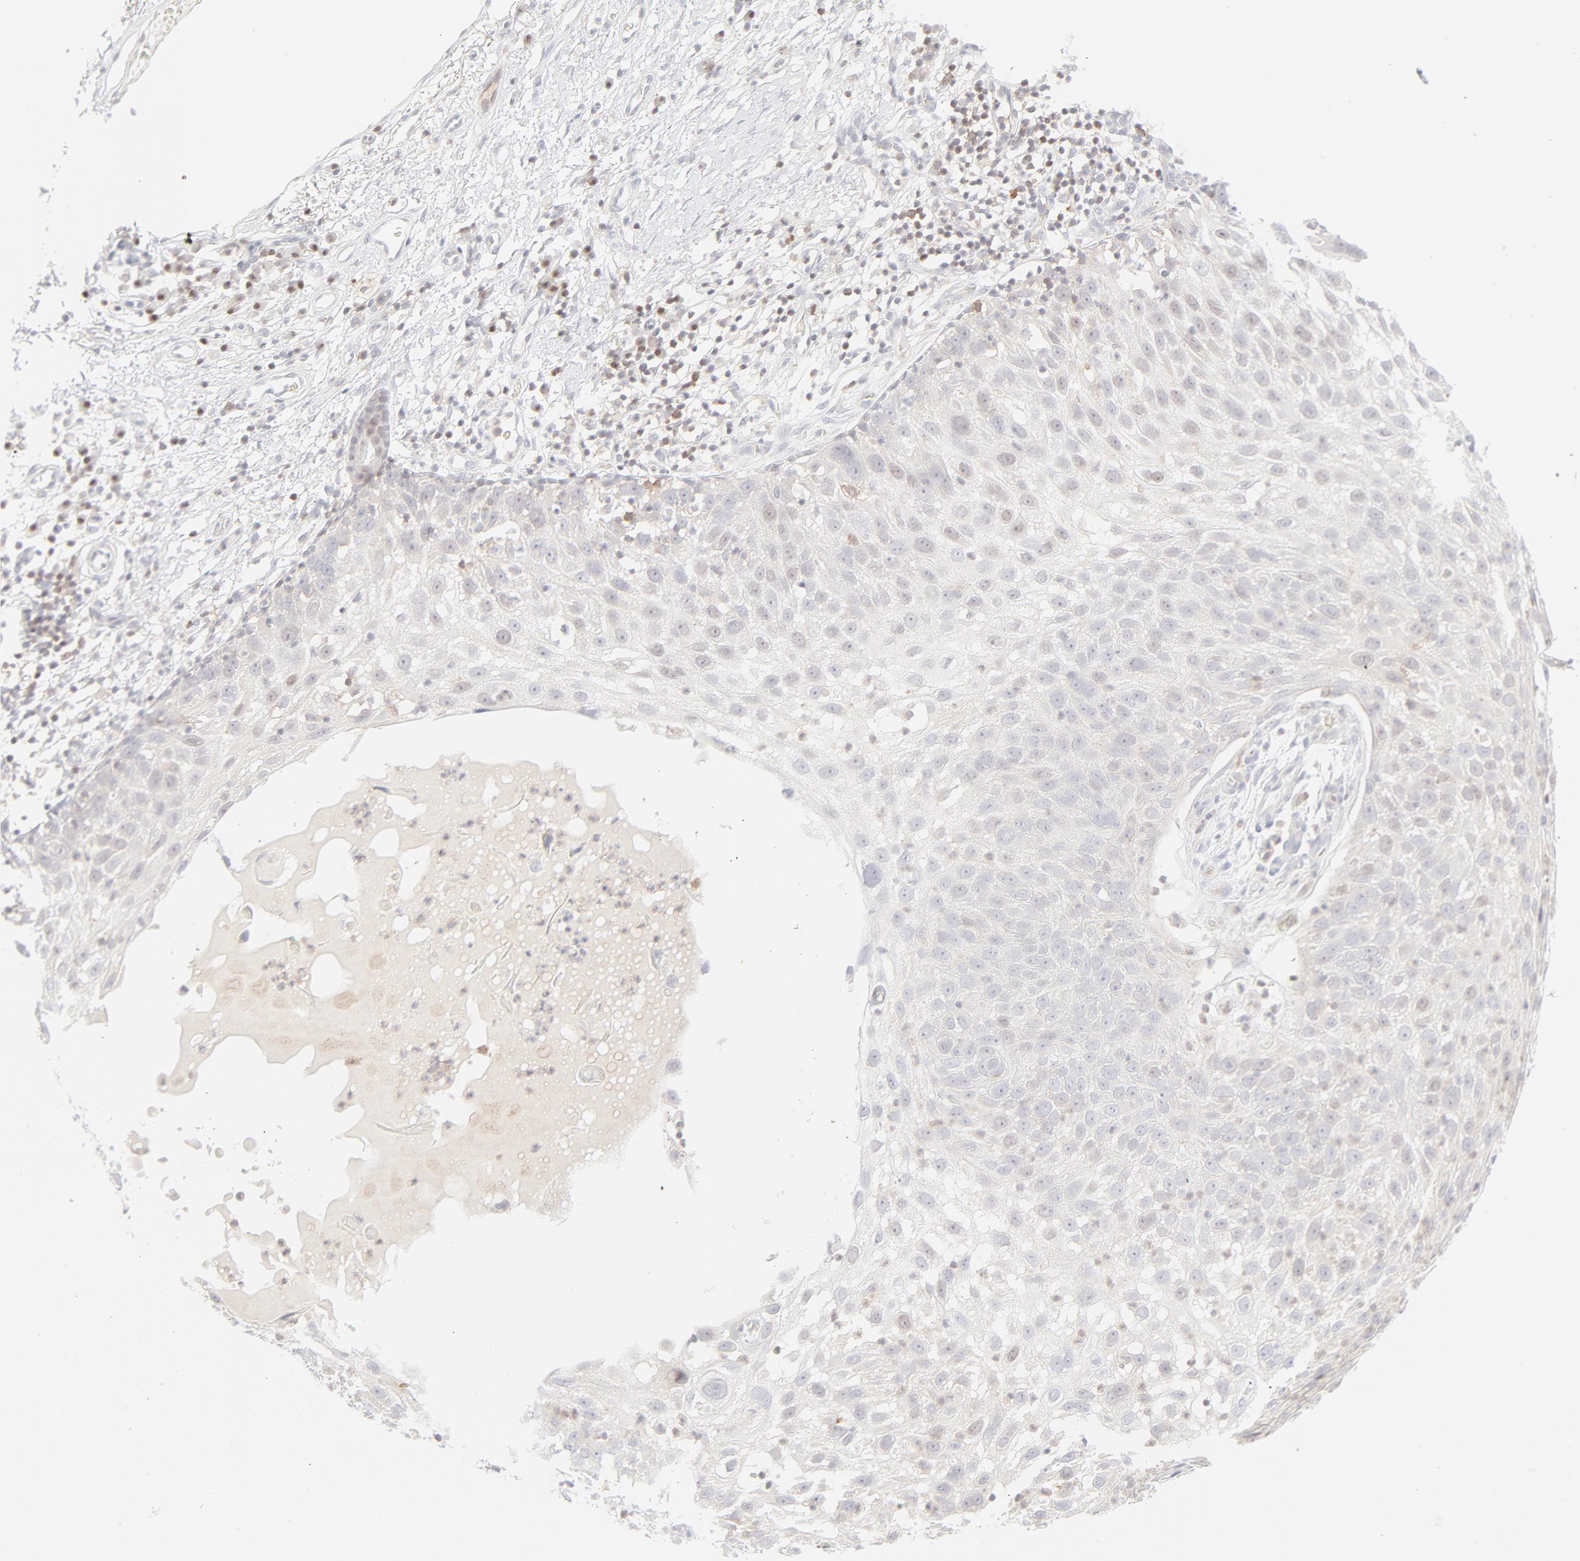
{"staining": {"intensity": "weak", "quantity": "25%-75%", "location": "nuclear"}, "tissue": "skin cancer", "cell_type": "Tumor cells", "image_type": "cancer", "snomed": [{"axis": "morphology", "description": "Squamous cell carcinoma, NOS"}, {"axis": "topography", "description": "Skin"}], "caption": "Immunohistochemistry (IHC) micrograph of skin cancer (squamous cell carcinoma) stained for a protein (brown), which exhibits low levels of weak nuclear staining in about 25%-75% of tumor cells.", "gene": "PRKCB", "patient": {"sex": "male", "age": 87}}